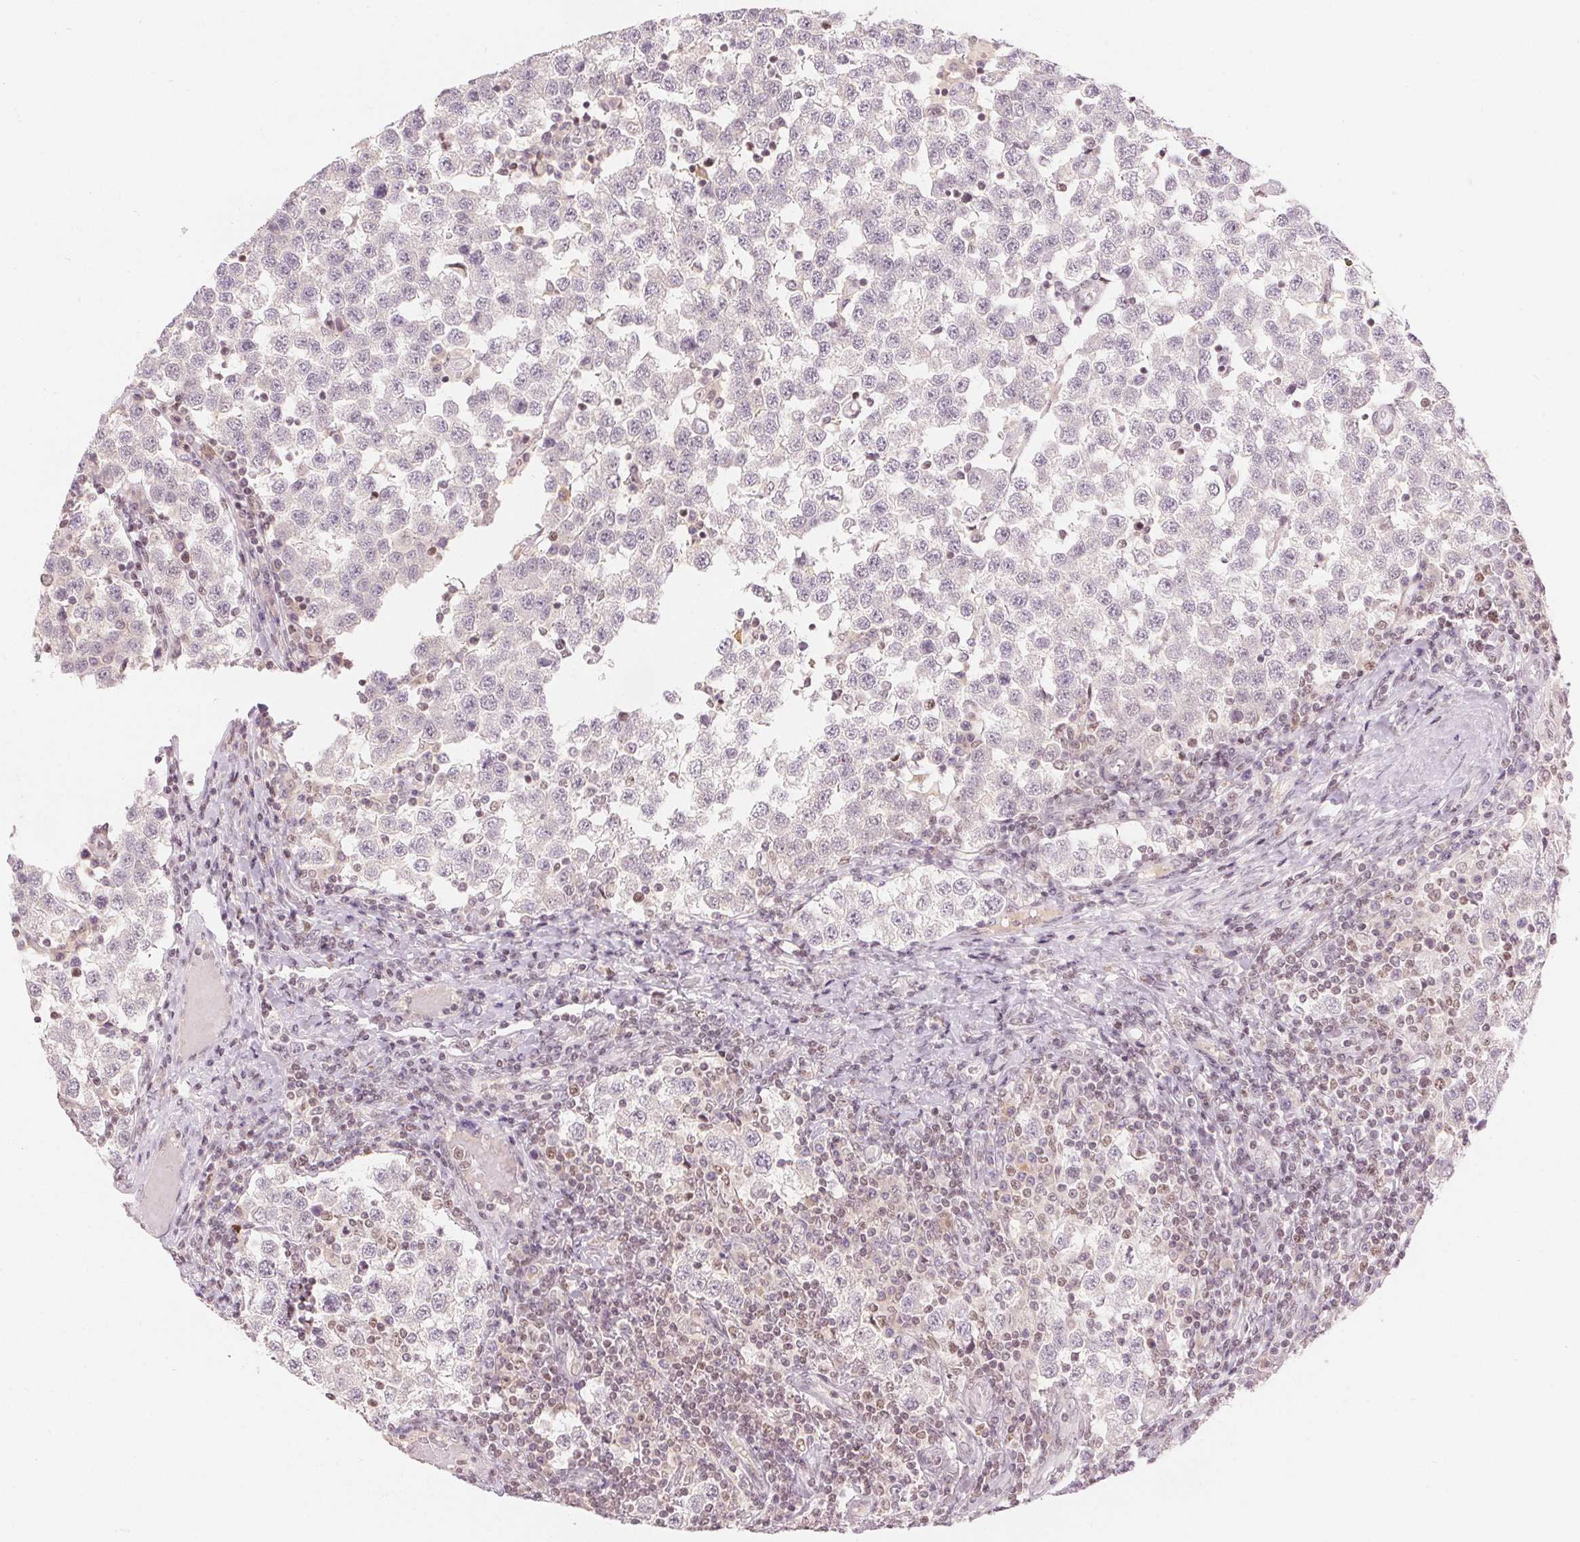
{"staining": {"intensity": "negative", "quantity": "none", "location": "none"}, "tissue": "testis cancer", "cell_type": "Tumor cells", "image_type": "cancer", "snomed": [{"axis": "morphology", "description": "Seminoma, NOS"}, {"axis": "topography", "description": "Testis"}], "caption": "Immunohistochemistry (IHC) photomicrograph of neoplastic tissue: human seminoma (testis) stained with DAB exhibits no significant protein positivity in tumor cells.", "gene": "DEK", "patient": {"sex": "male", "age": 34}}